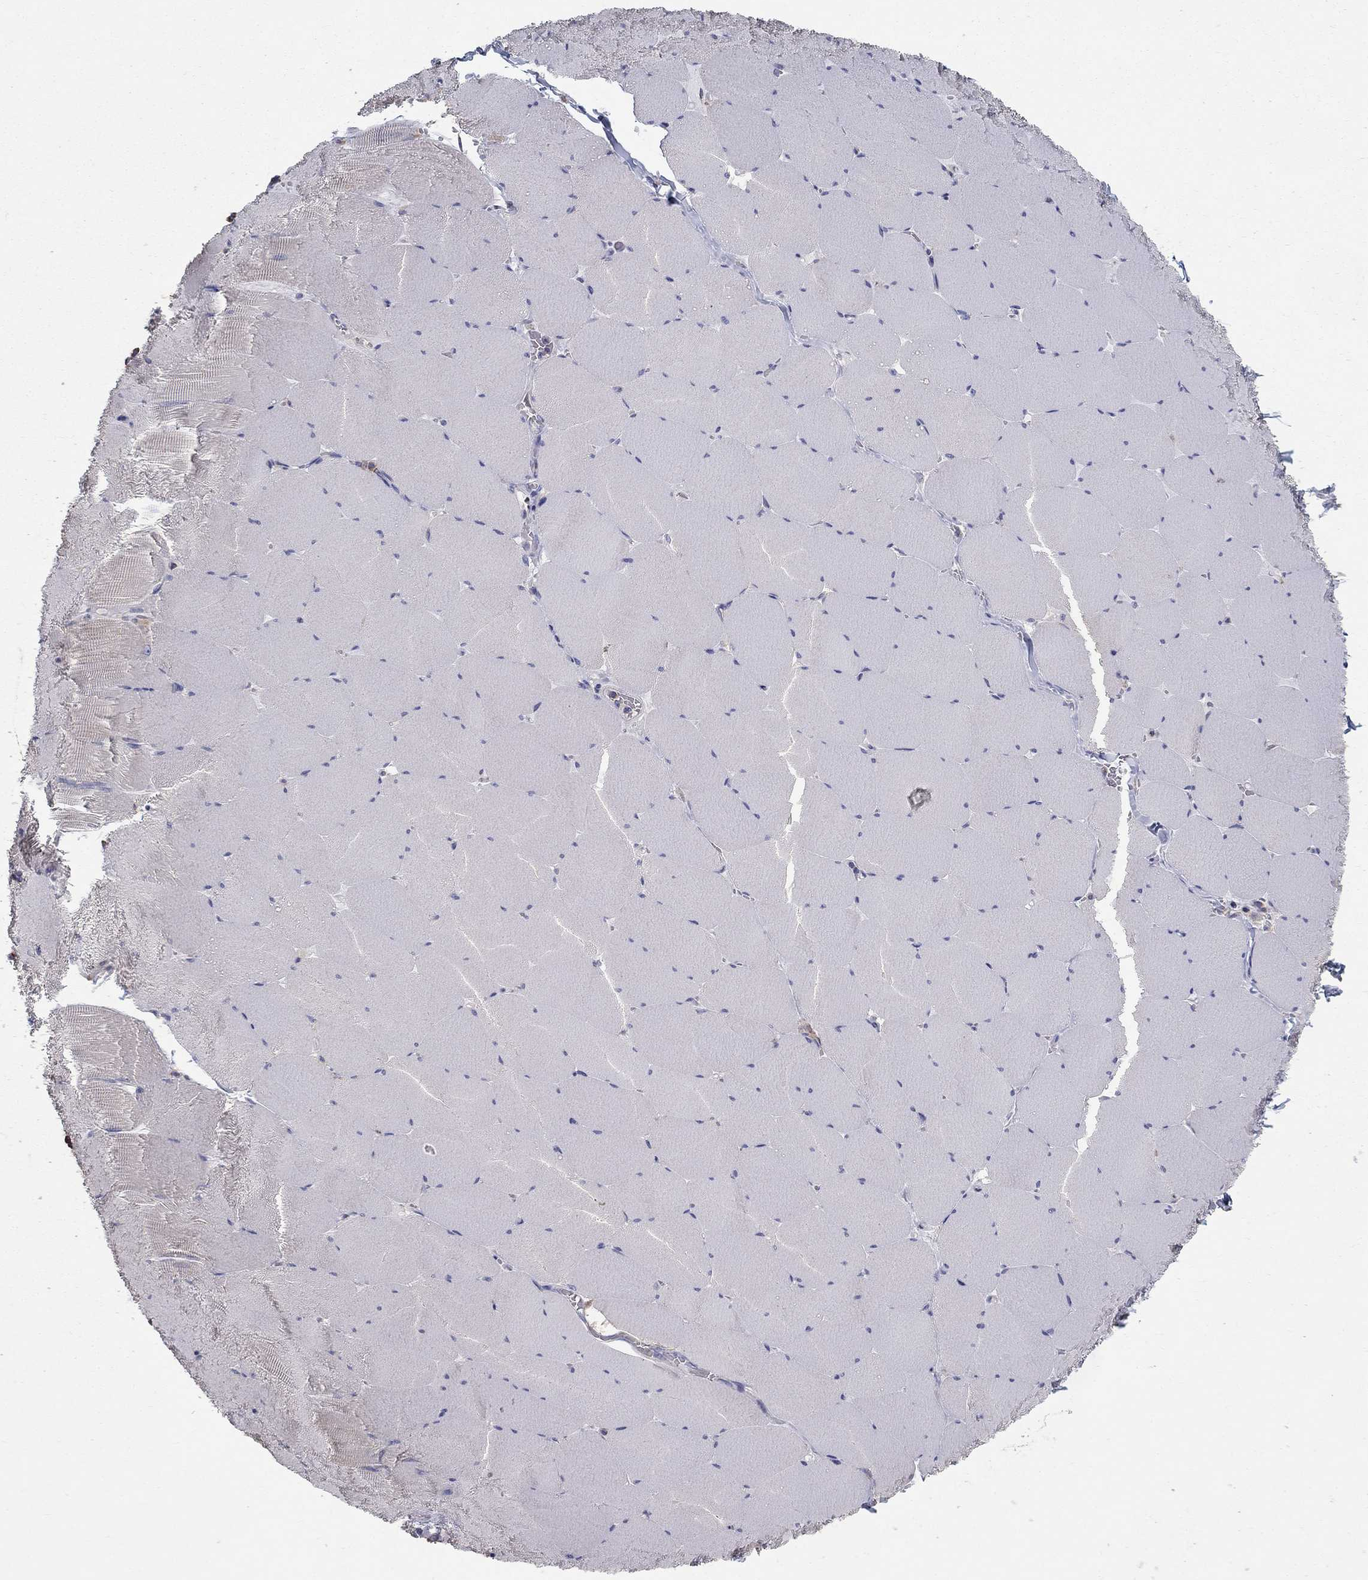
{"staining": {"intensity": "negative", "quantity": "none", "location": "none"}, "tissue": "skeletal muscle", "cell_type": "Myocytes", "image_type": "normal", "snomed": [{"axis": "morphology", "description": "Normal tissue, NOS"}, {"axis": "morphology", "description": "Malignant melanoma, Metastatic site"}, {"axis": "topography", "description": "Skeletal muscle"}], "caption": "The histopathology image demonstrates no significant staining in myocytes of skeletal muscle.", "gene": "NME5", "patient": {"sex": "male", "age": 50}}